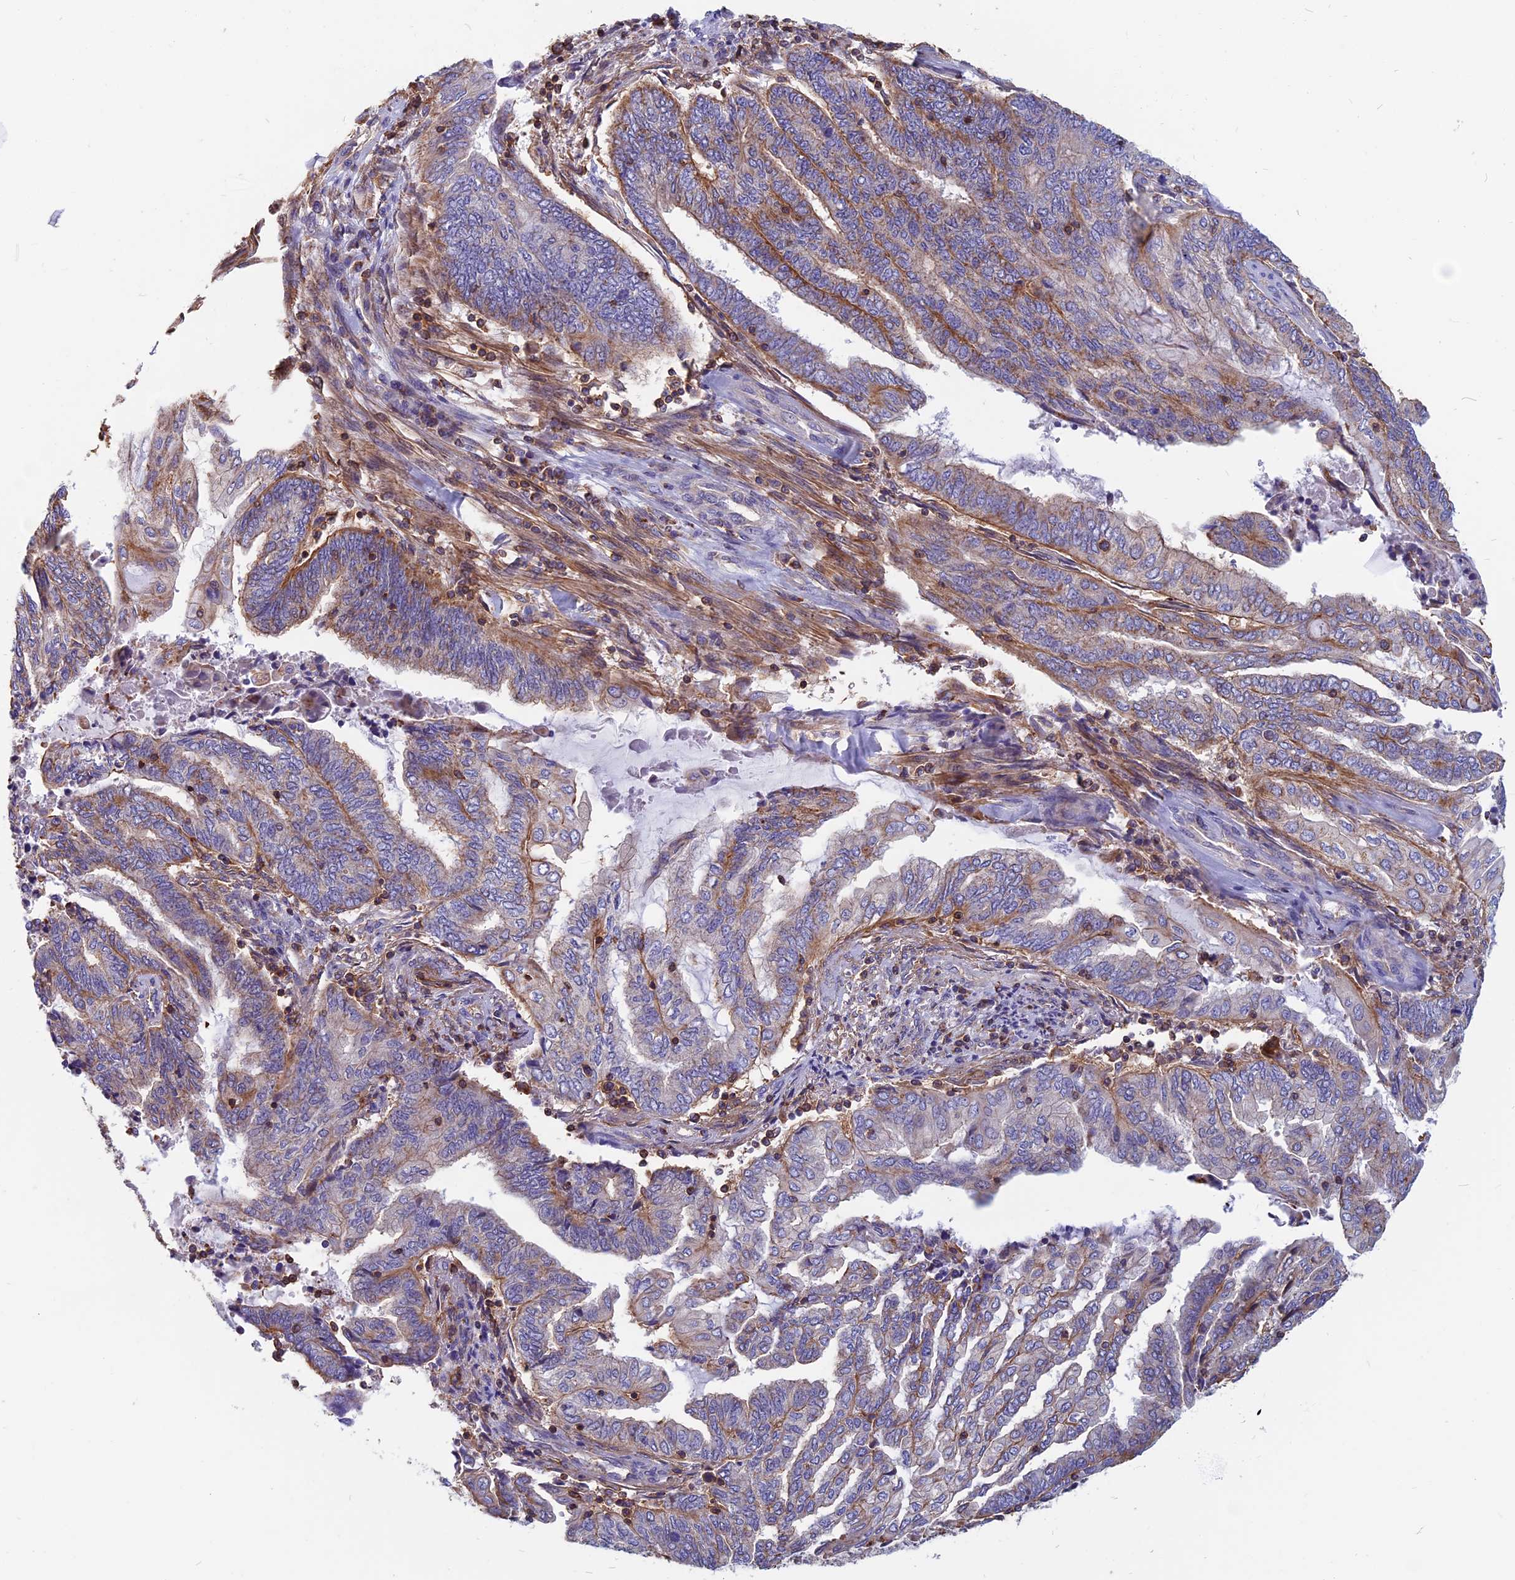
{"staining": {"intensity": "moderate", "quantity": "<25%", "location": "cytoplasmic/membranous"}, "tissue": "endometrial cancer", "cell_type": "Tumor cells", "image_type": "cancer", "snomed": [{"axis": "morphology", "description": "Adenocarcinoma, NOS"}, {"axis": "topography", "description": "Uterus"}, {"axis": "topography", "description": "Endometrium"}], "caption": "Brown immunohistochemical staining in human endometrial adenocarcinoma shows moderate cytoplasmic/membranous expression in approximately <25% of tumor cells.", "gene": "HSD17B8", "patient": {"sex": "female", "age": 70}}